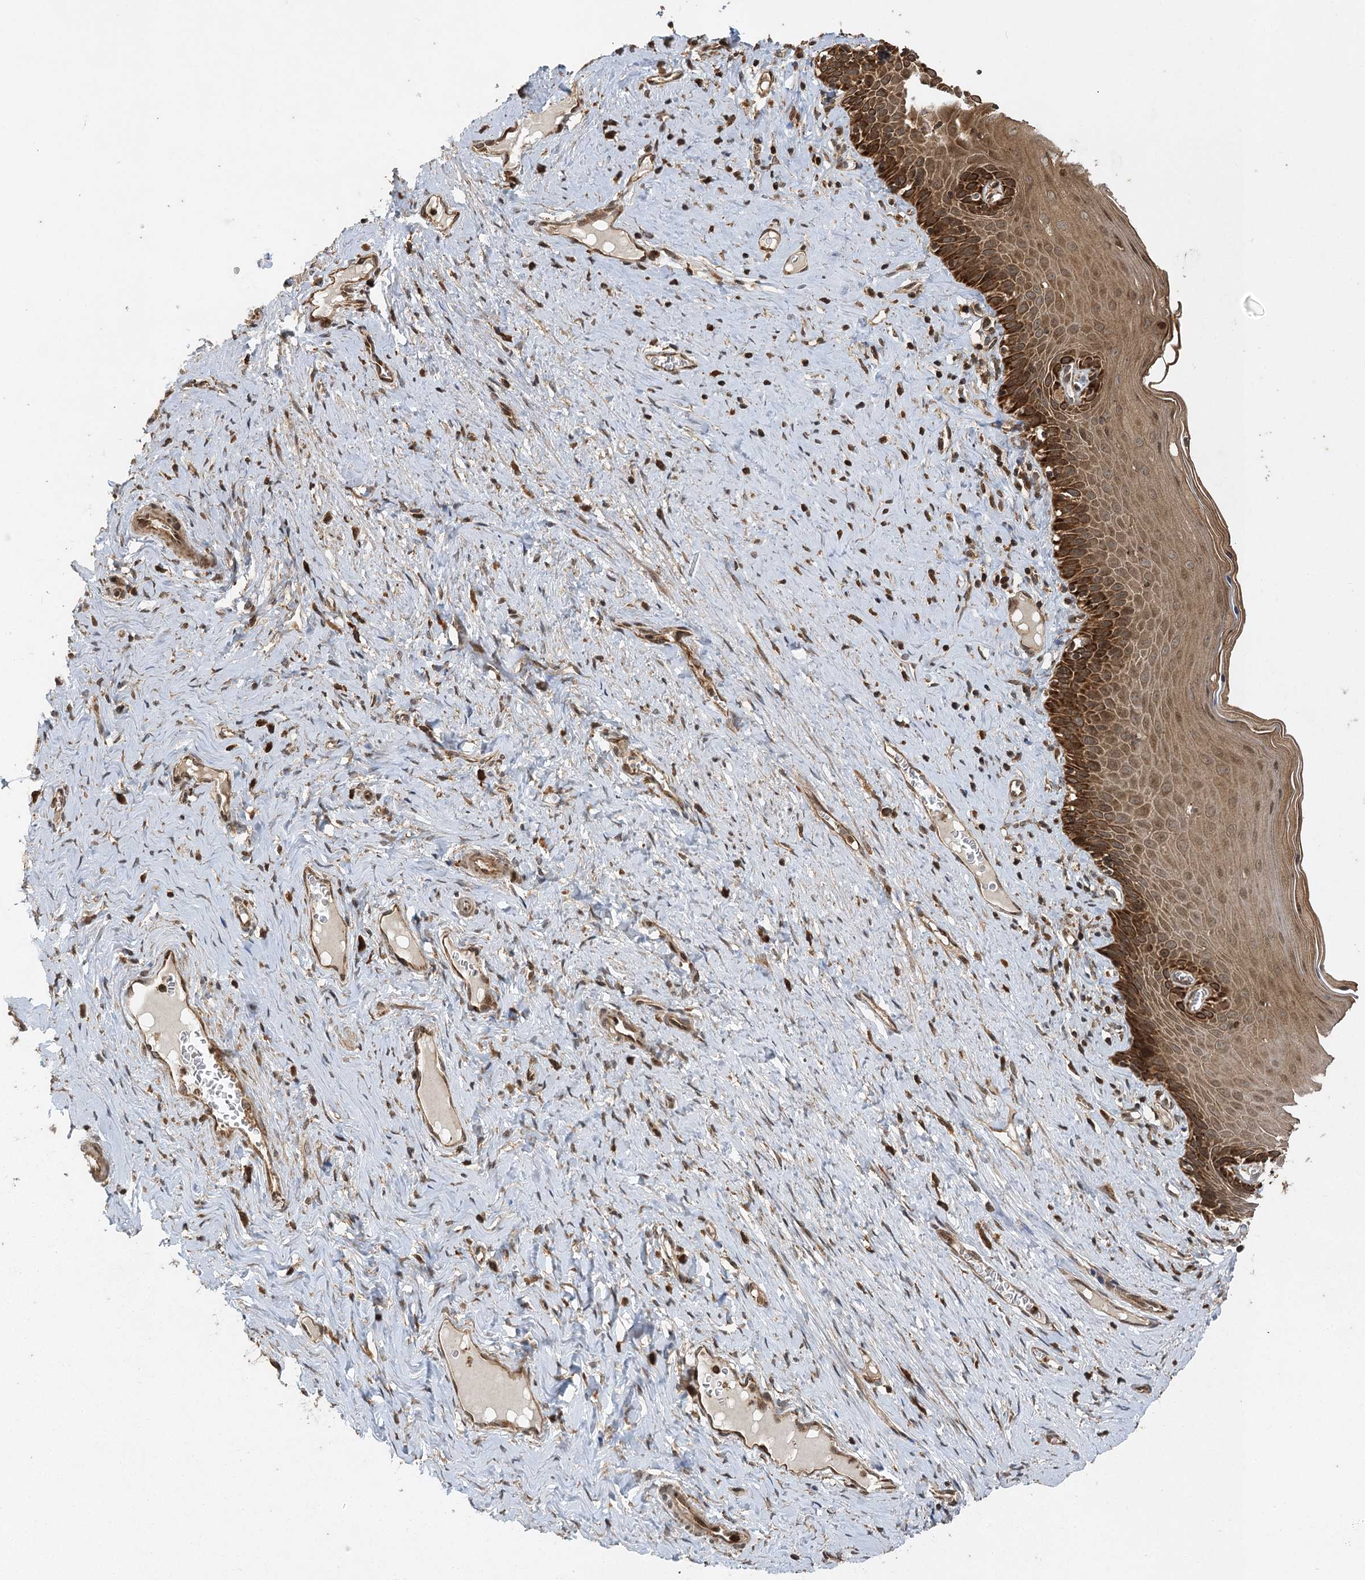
{"staining": {"intensity": "strong", "quantity": ">75%", "location": "cytoplasmic/membranous,nuclear"}, "tissue": "cervix", "cell_type": "Glandular cells", "image_type": "normal", "snomed": [{"axis": "morphology", "description": "Normal tissue, NOS"}, {"axis": "topography", "description": "Cervix"}], "caption": "A photomicrograph of human cervix stained for a protein displays strong cytoplasmic/membranous,nuclear brown staining in glandular cells. Nuclei are stained in blue.", "gene": "IL11RA", "patient": {"sex": "female", "age": 42}}